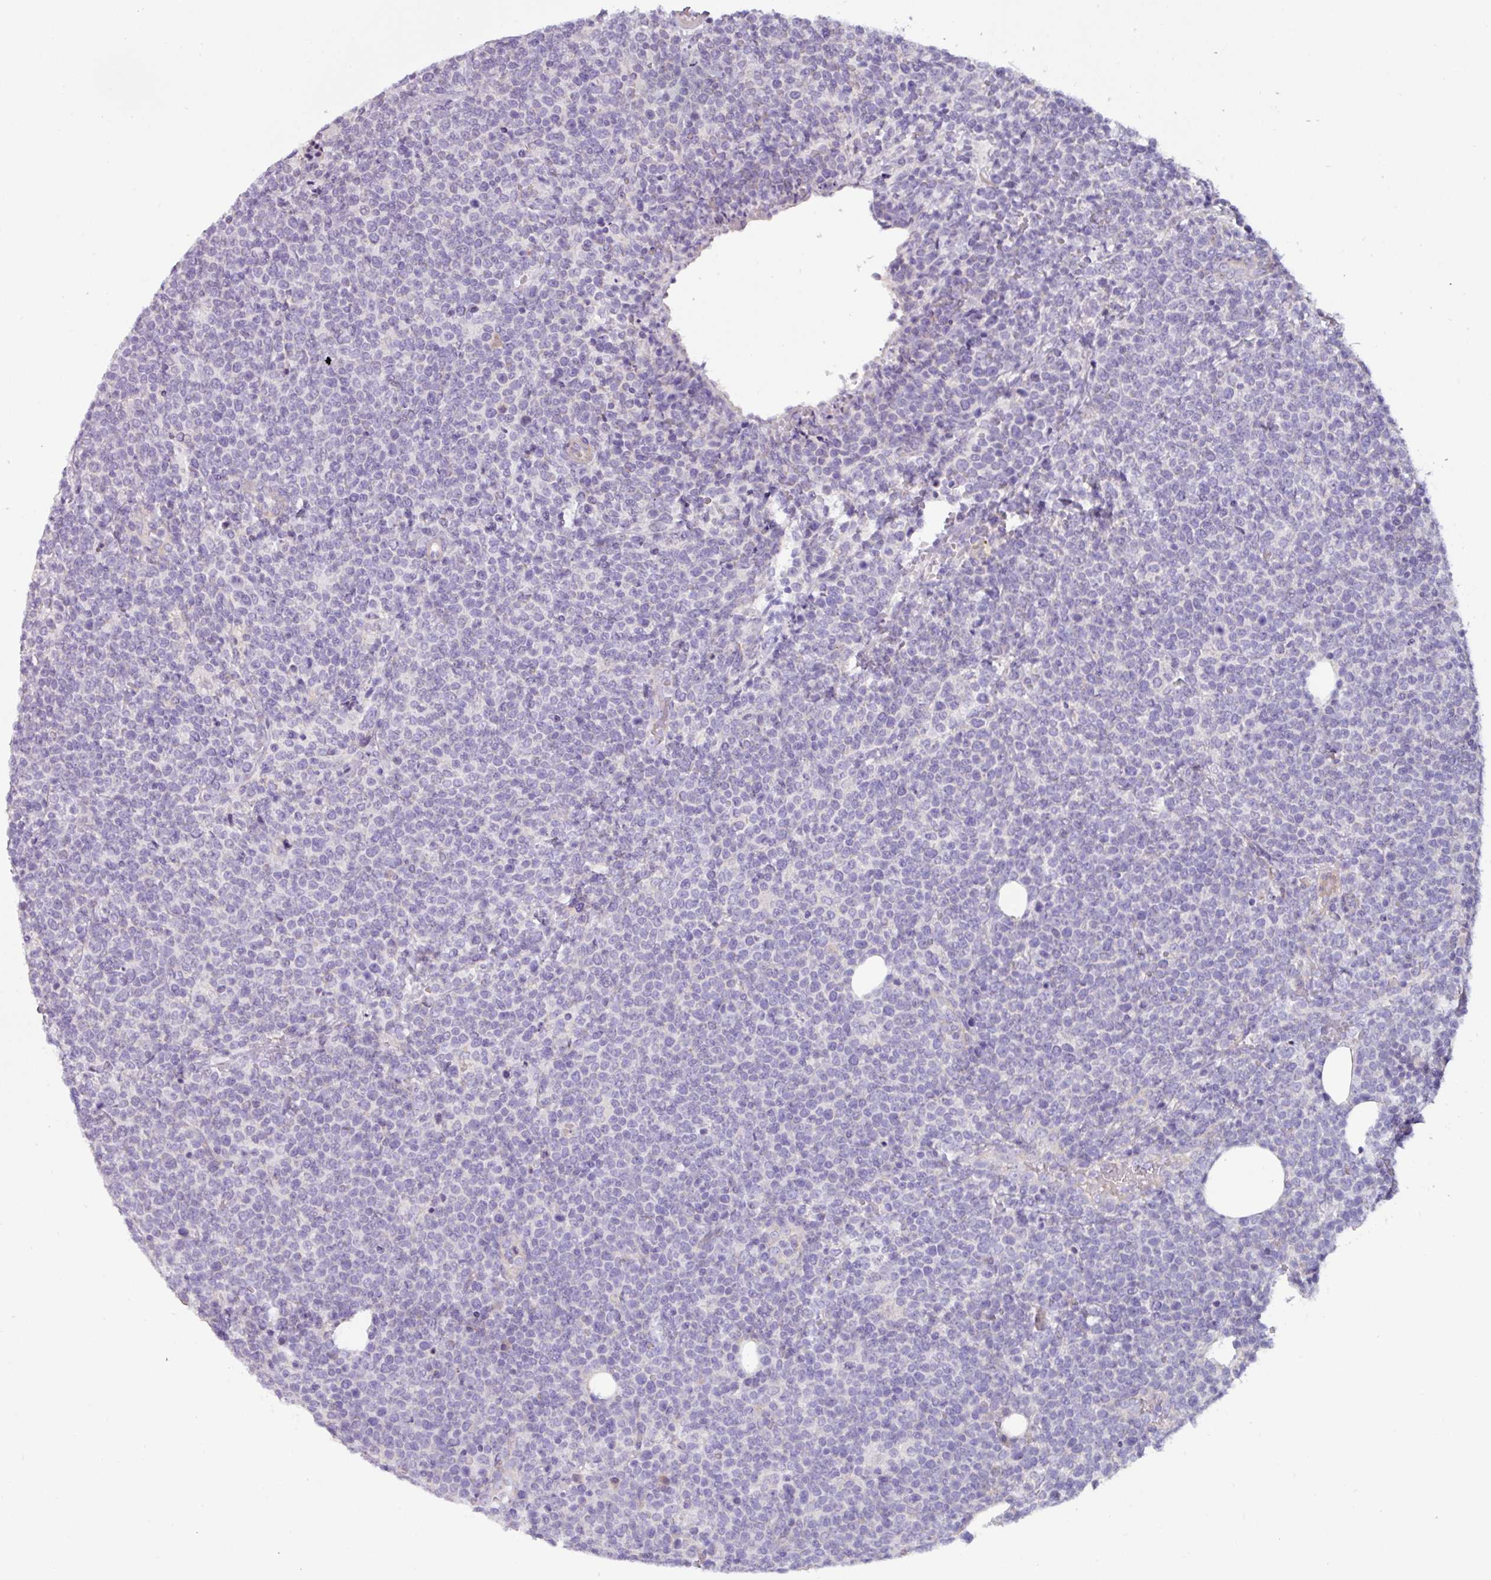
{"staining": {"intensity": "negative", "quantity": "none", "location": "none"}, "tissue": "lymphoma", "cell_type": "Tumor cells", "image_type": "cancer", "snomed": [{"axis": "morphology", "description": "Malignant lymphoma, non-Hodgkin's type, High grade"}, {"axis": "topography", "description": "Lymph node"}], "caption": "High-grade malignant lymphoma, non-Hodgkin's type was stained to show a protein in brown. There is no significant expression in tumor cells.", "gene": "RGS16", "patient": {"sex": "male", "age": 61}}